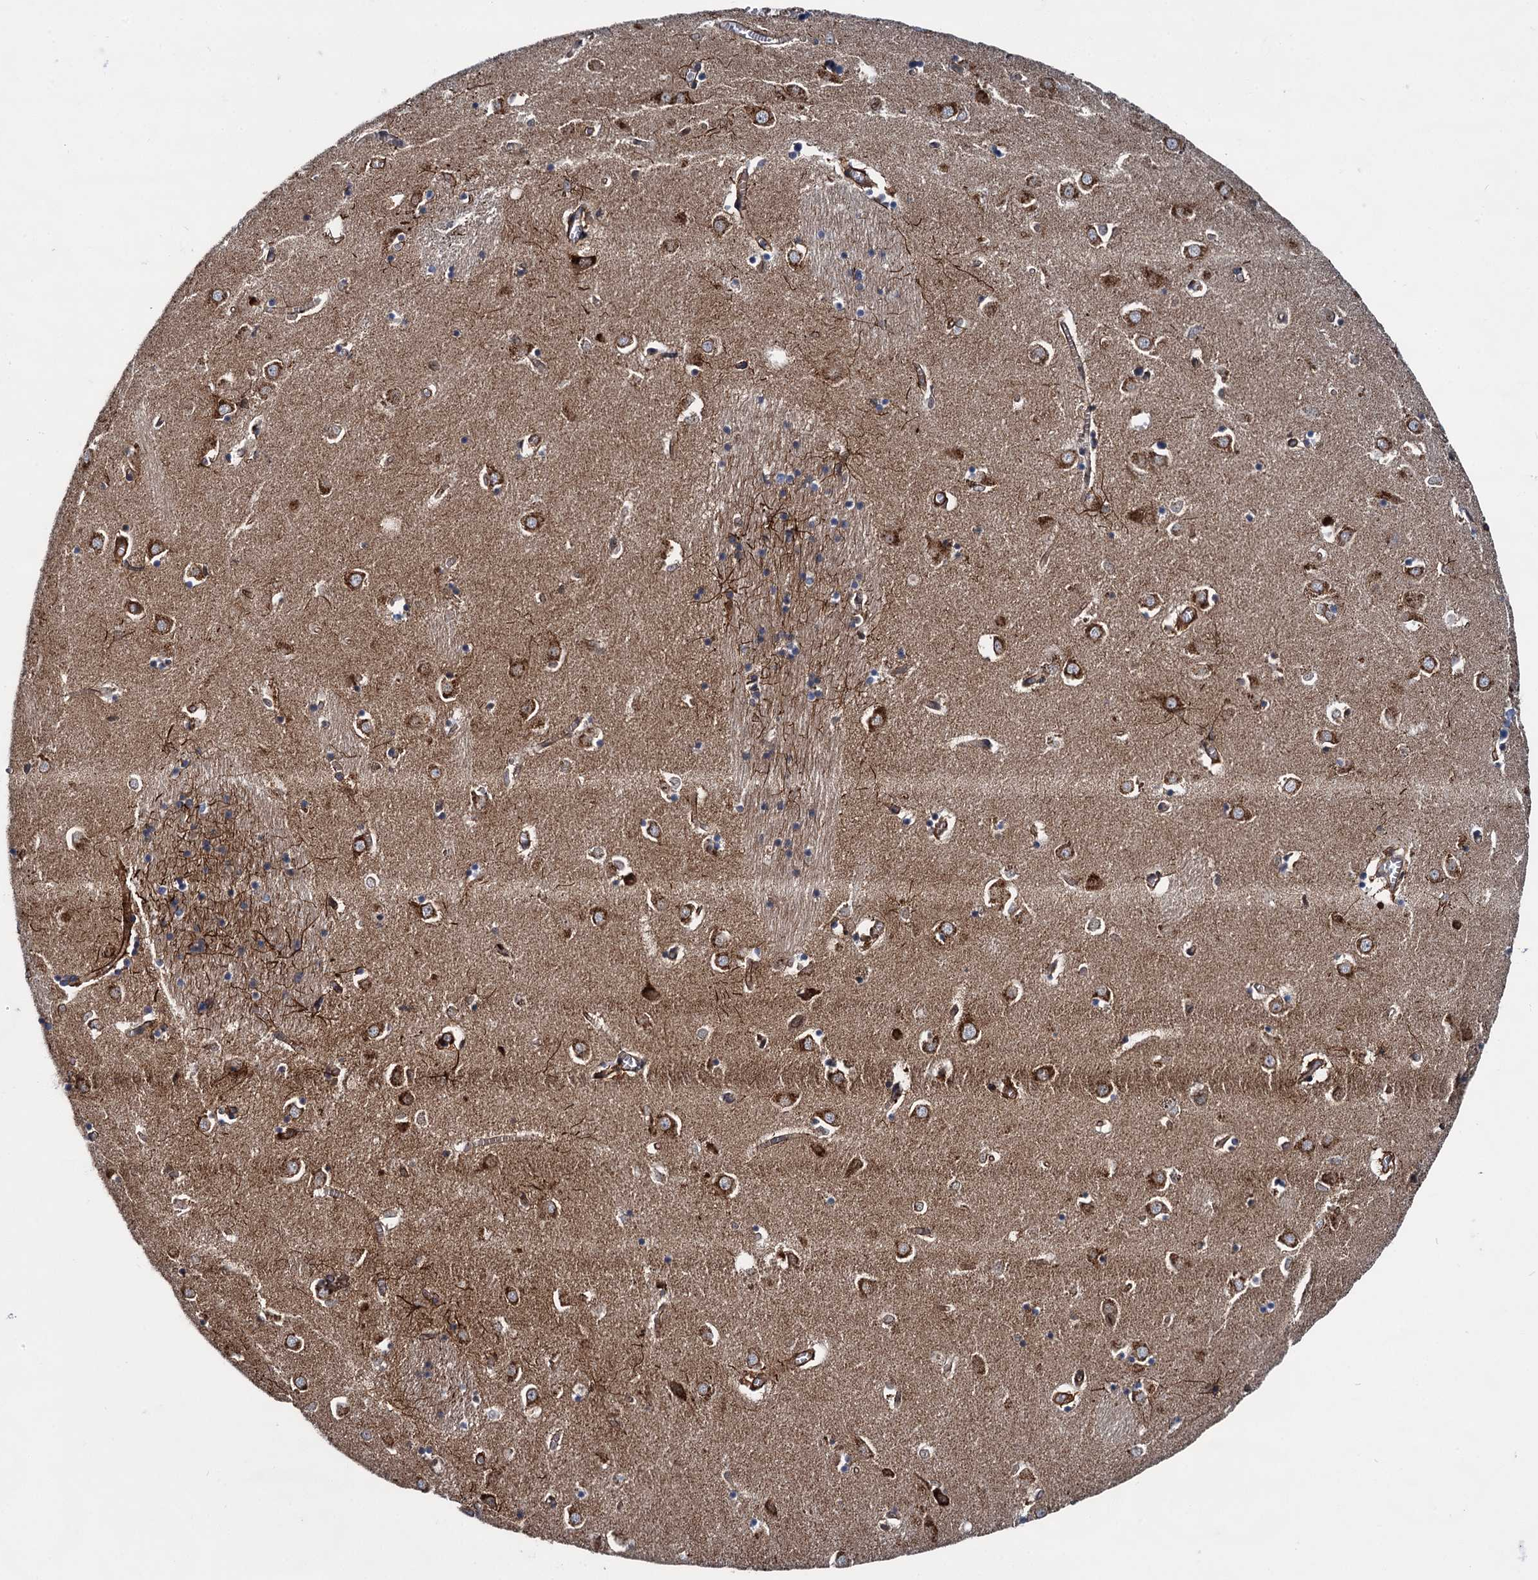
{"staining": {"intensity": "strong", "quantity": "<25%", "location": "cytoplasmic/membranous"}, "tissue": "caudate", "cell_type": "Glial cells", "image_type": "normal", "snomed": [{"axis": "morphology", "description": "Normal tissue, NOS"}, {"axis": "topography", "description": "Lateral ventricle wall"}], "caption": "Protein expression analysis of benign human caudate reveals strong cytoplasmic/membranous staining in approximately <25% of glial cells.", "gene": "ZFYVE19", "patient": {"sex": "male", "age": 70}}